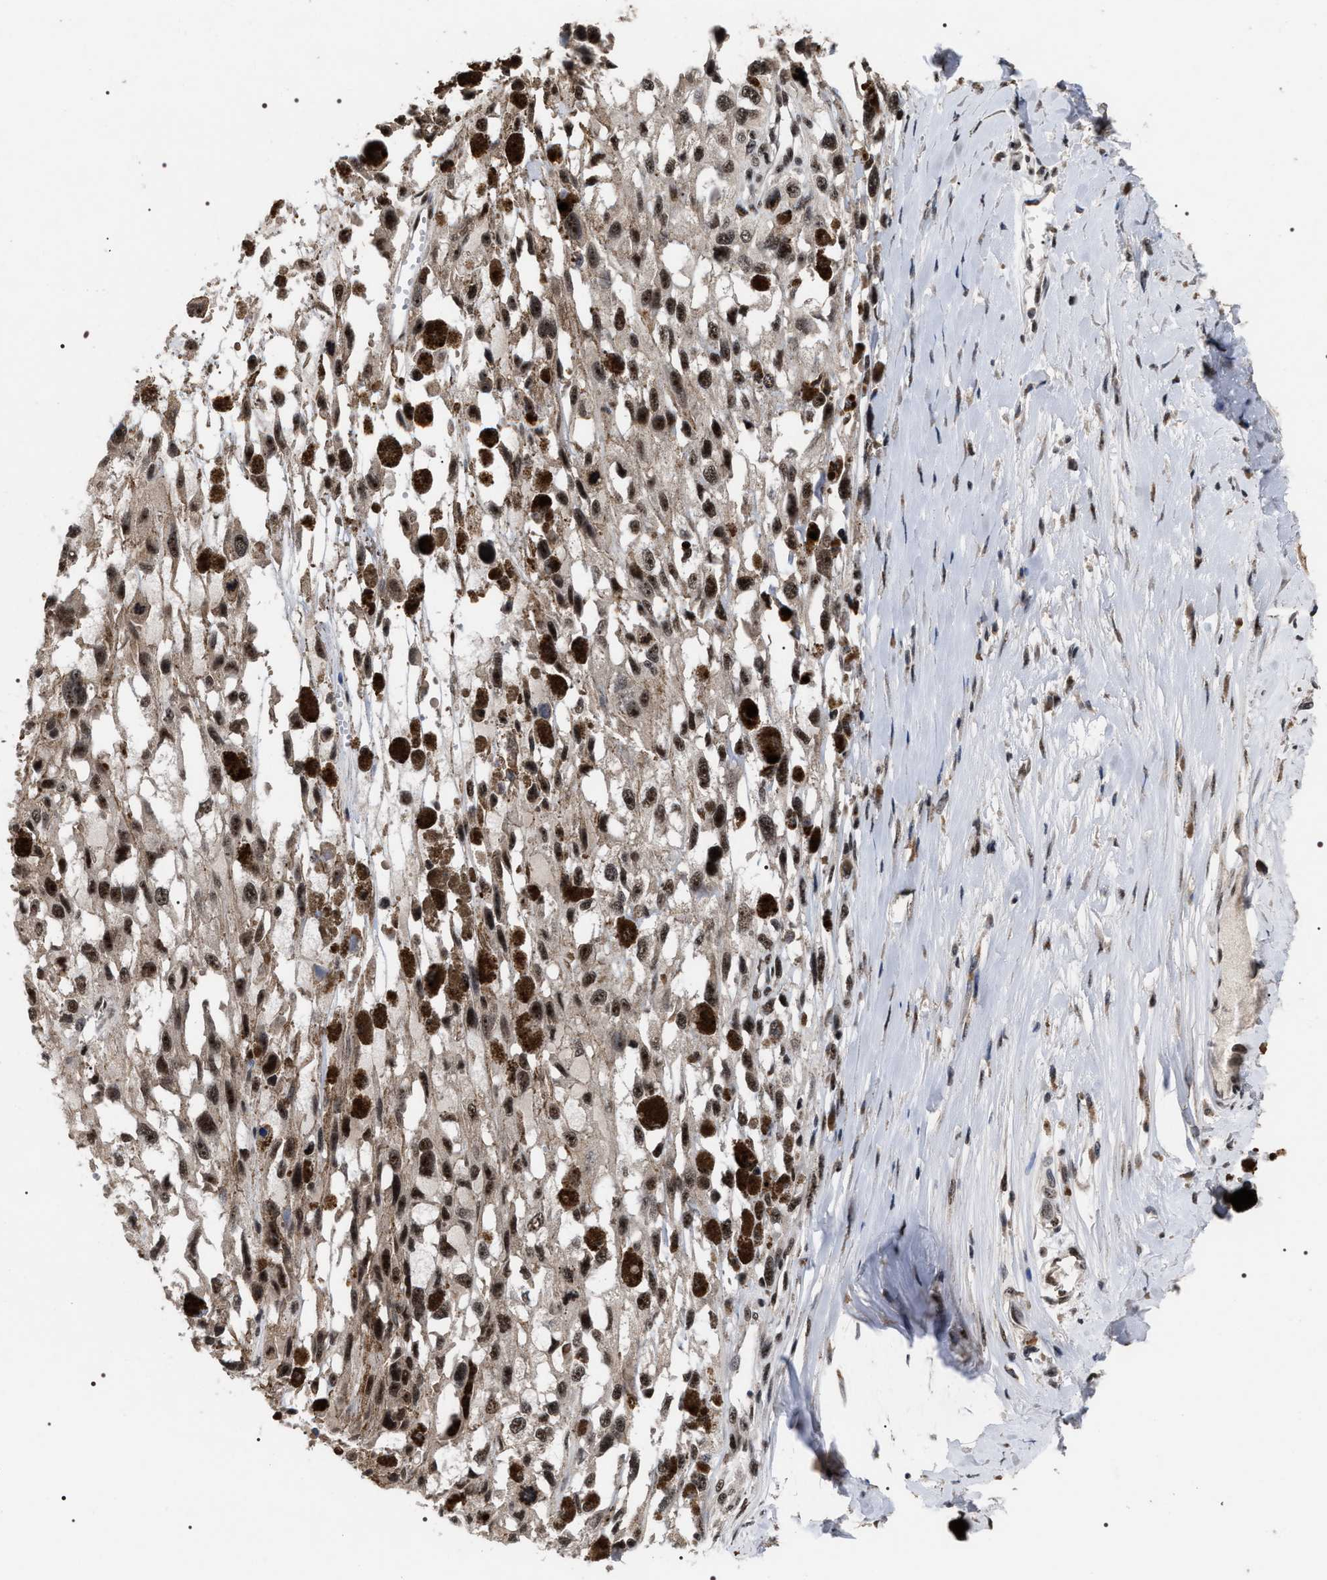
{"staining": {"intensity": "moderate", "quantity": ">75%", "location": "nuclear"}, "tissue": "melanoma", "cell_type": "Tumor cells", "image_type": "cancer", "snomed": [{"axis": "morphology", "description": "Malignant melanoma, Metastatic site"}, {"axis": "topography", "description": "Lymph node"}], "caption": "This is an image of immunohistochemistry (IHC) staining of melanoma, which shows moderate staining in the nuclear of tumor cells.", "gene": "RRP1B", "patient": {"sex": "male", "age": 59}}